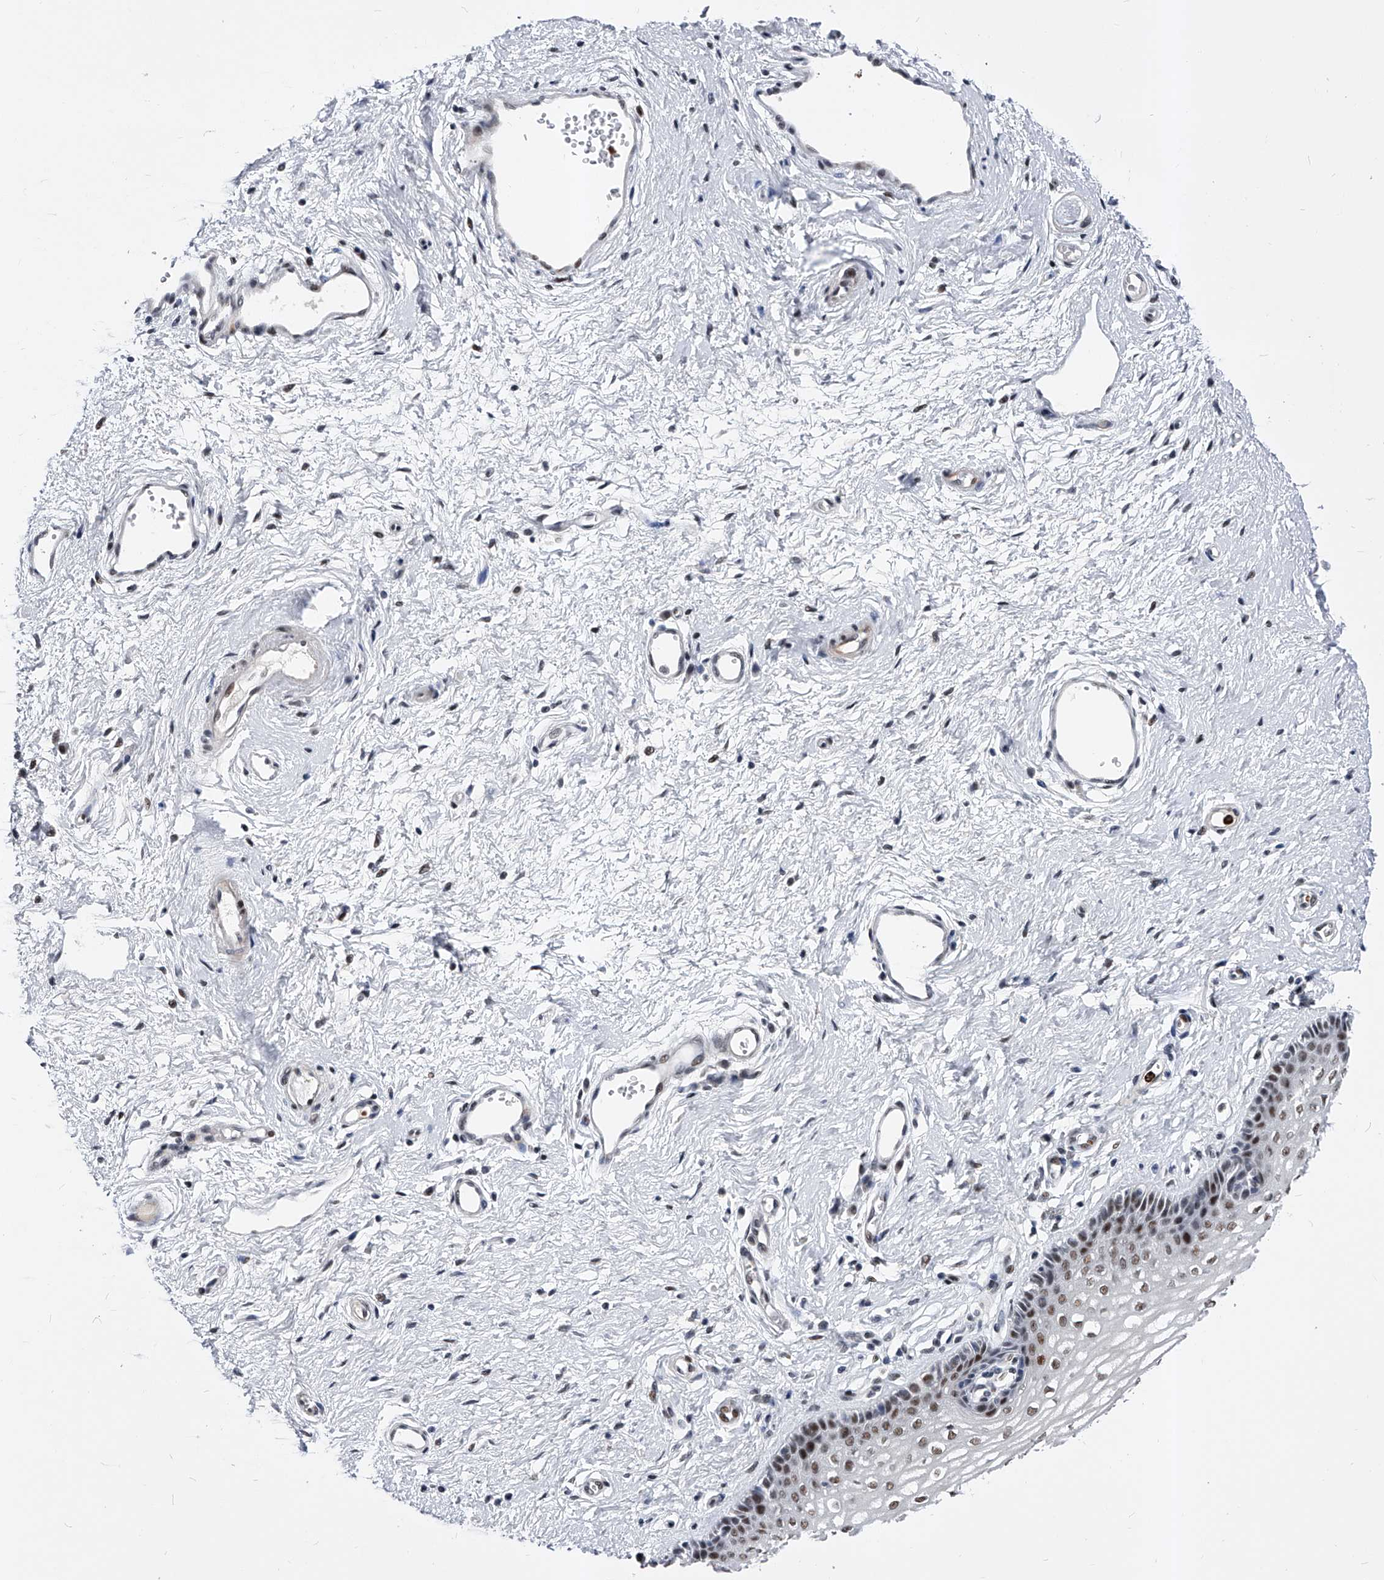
{"staining": {"intensity": "strong", "quantity": "<25%", "location": "nuclear"}, "tissue": "vagina", "cell_type": "Squamous epithelial cells", "image_type": "normal", "snomed": [{"axis": "morphology", "description": "Normal tissue, NOS"}, {"axis": "topography", "description": "Vagina"}], "caption": "Immunohistochemistry (IHC) photomicrograph of benign vagina stained for a protein (brown), which exhibits medium levels of strong nuclear staining in about <25% of squamous epithelial cells.", "gene": "TESK2", "patient": {"sex": "female", "age": 46}}